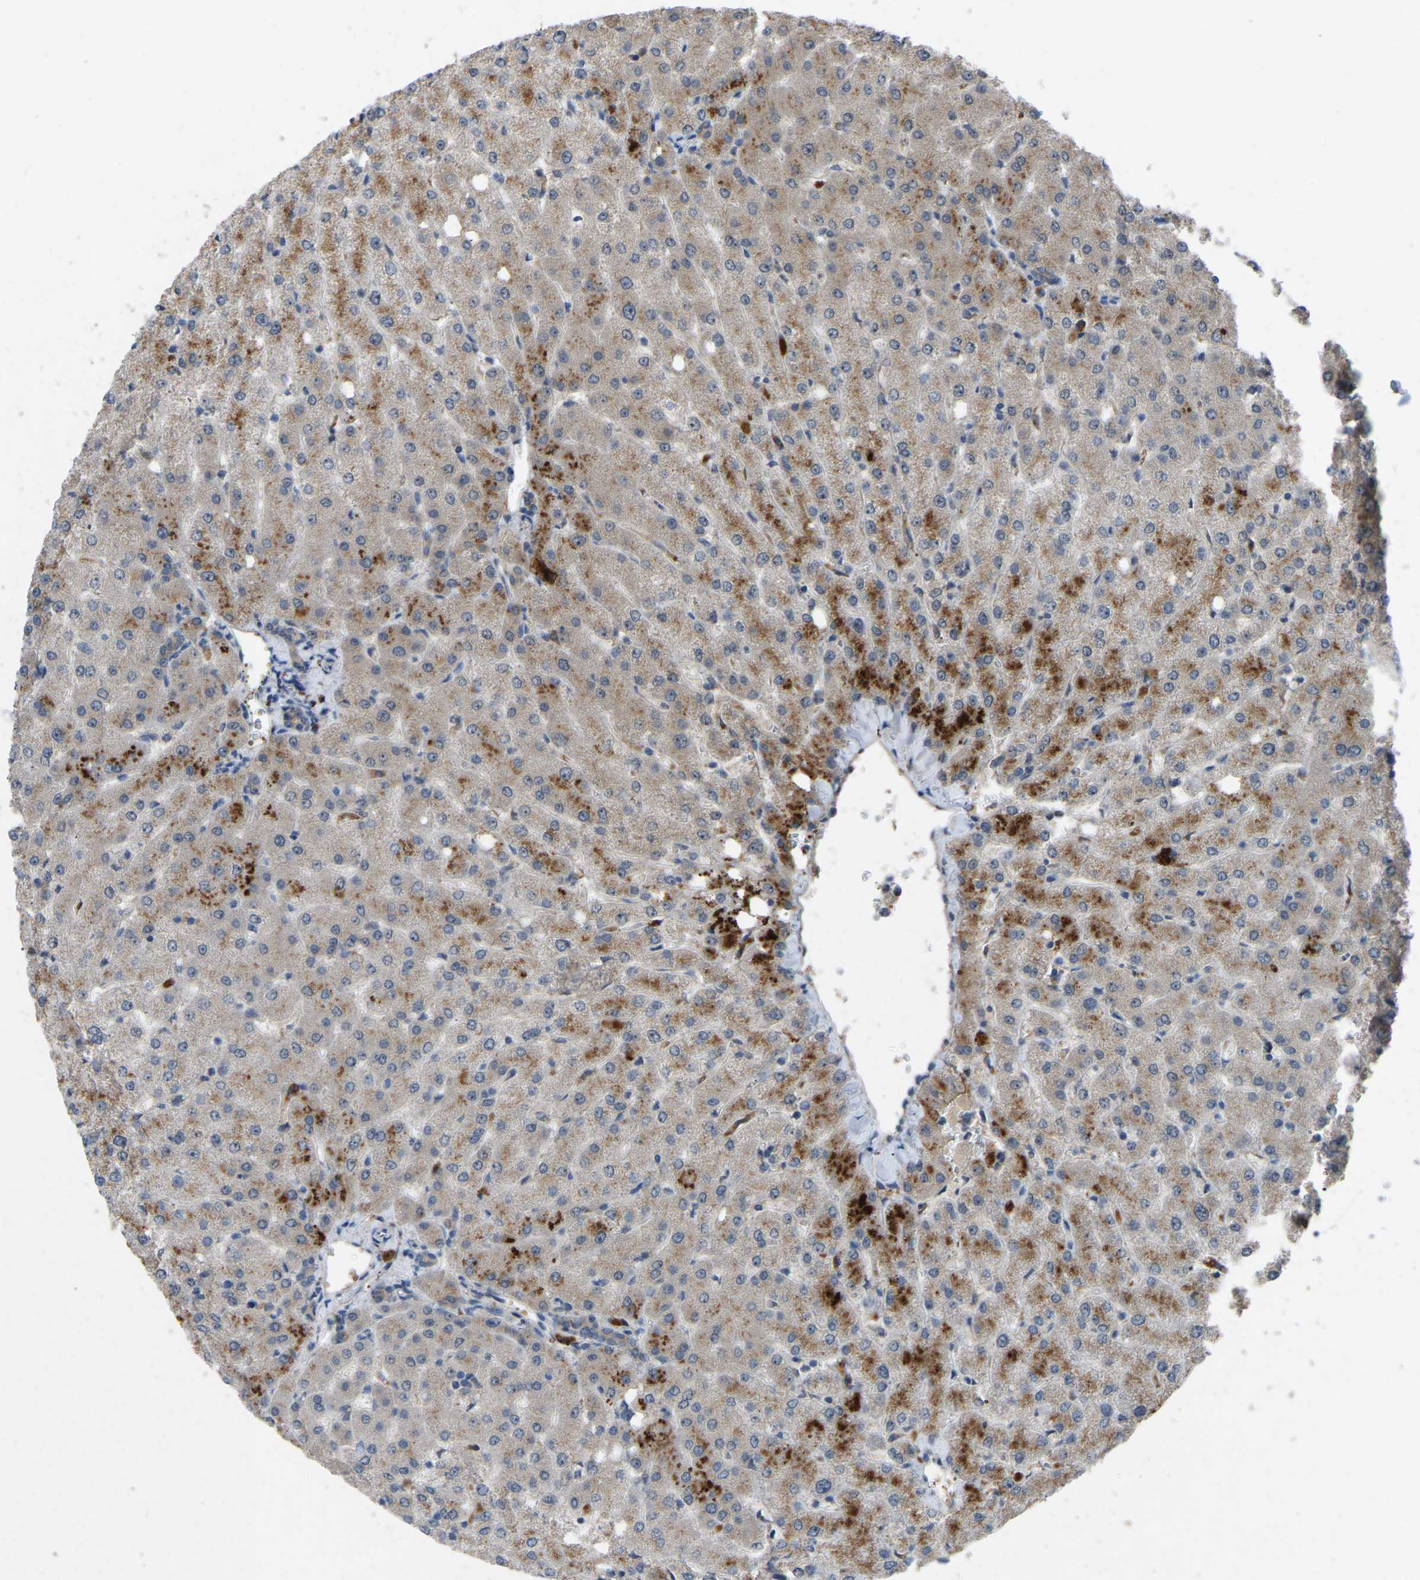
{"staining": {"intensity": "negative", "quantity": "none", "location": "none"}, "tissue": "liver", "cell_type": "Cholangiocytes", "image_type": "normal", "snomed": [{"axis": "morphology", "description": "Normal tissue, NOS"}, {"axis": "topography", "description": "Liver"}], "caption": "Normal liver was stained to show a protein in brown. There is no significant positivity in cholangiocytes. The staining is performed using DAB (3,3'-diaminobenzidine) brown chromogen with nuclei counter-stained in using hematoxylin.", "gene": "FHIT", "patient": {"sex": "female", "age": 54}}